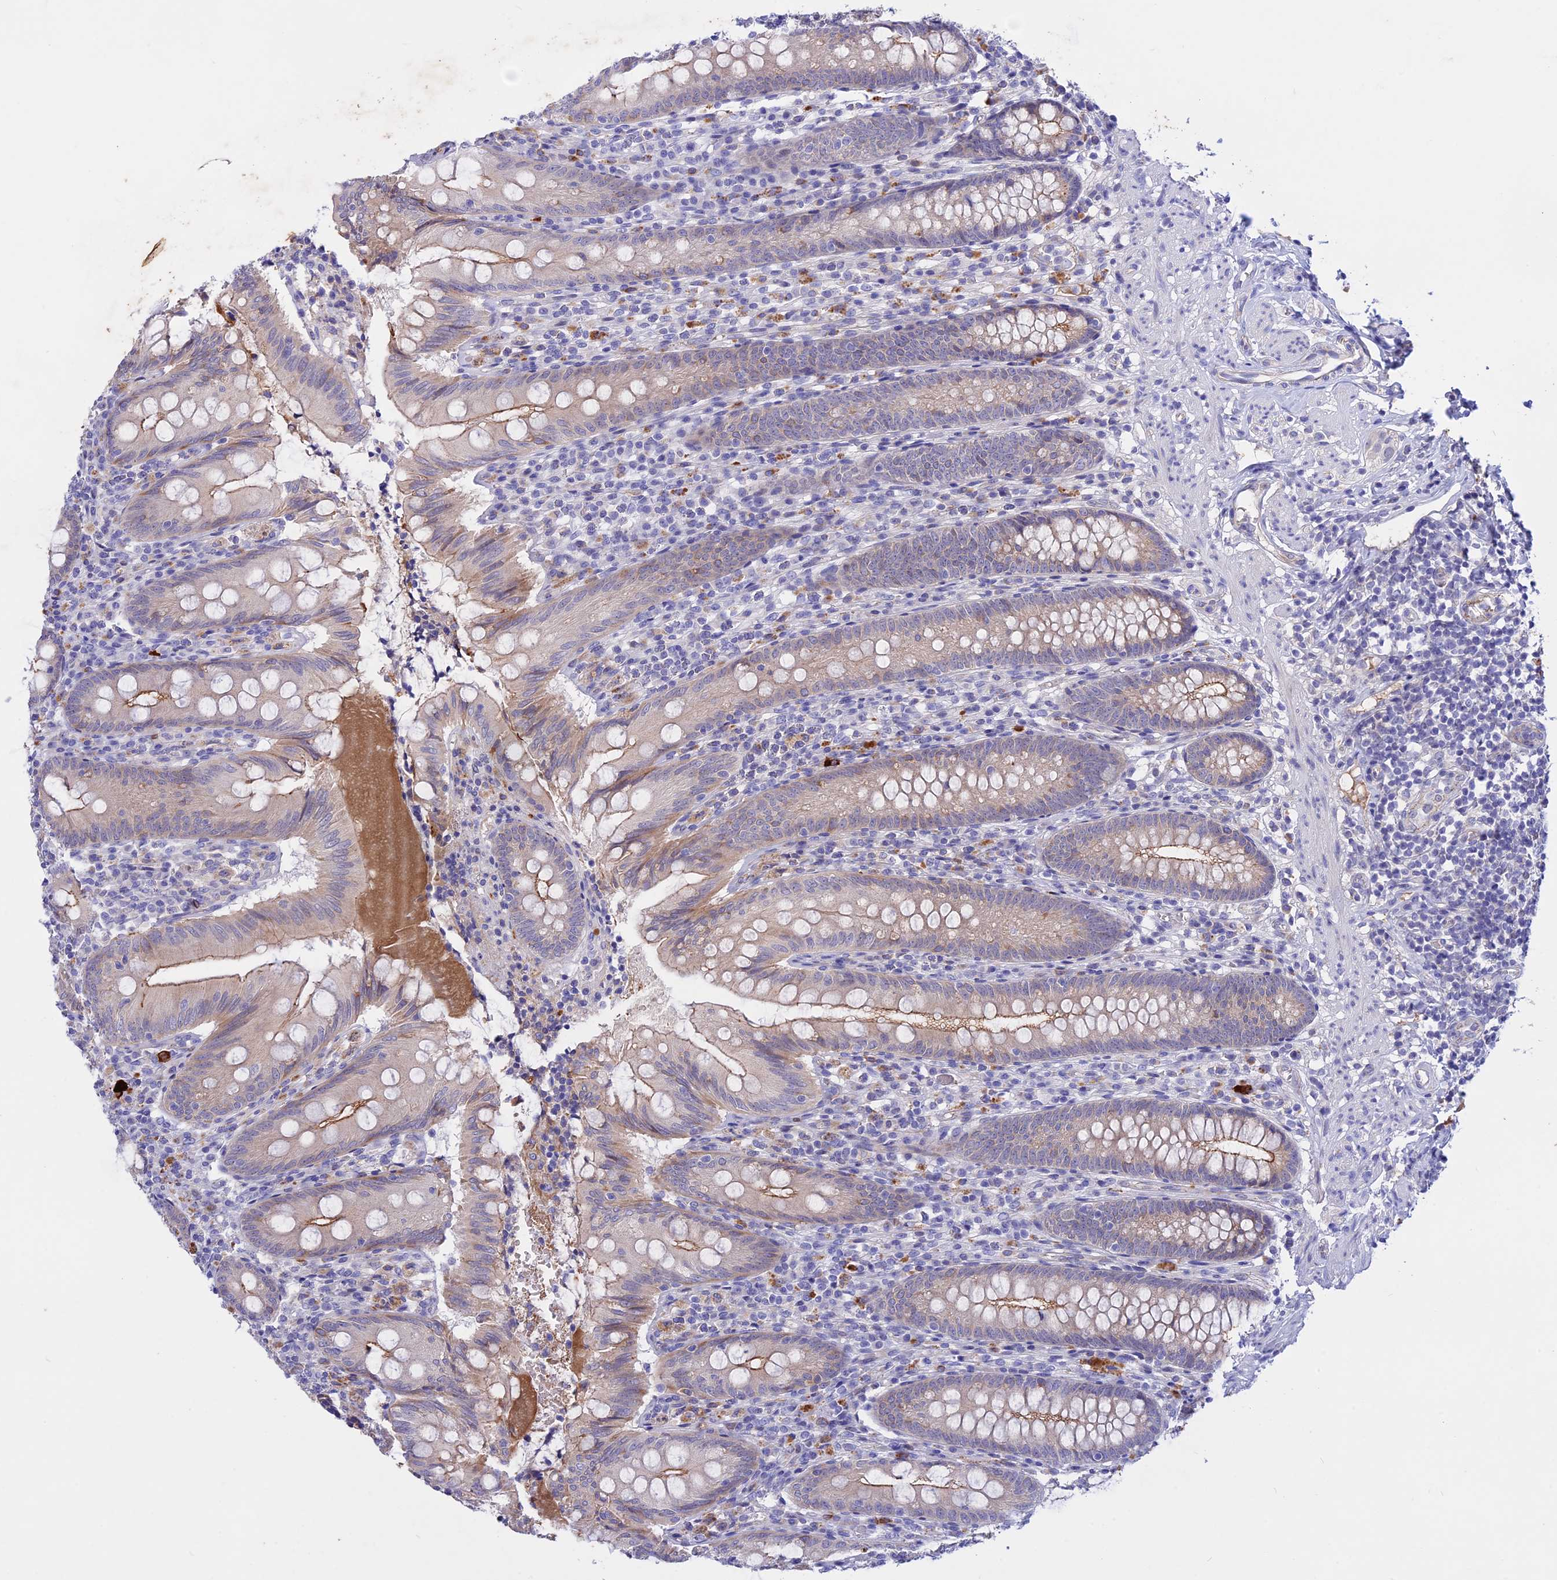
{"staining": {"intensity": "moderate", "quantity": "25%-75%", "location": "cytoplasmic/membranous"}, "tissue": "appendix", "cell_type": "Glandular cells", "image_type": "normal", "snomed": [{"axis": "morphology", "description": "Normal tissue, NOS"}, {"axis": "topography", "description": "Appendix"}], "caption": "Glandular cells exhibit moderate cytoplasmic/membranous positivity in about 25%-75% of cells in benign appendix. Ihc stains the protein of interest in brown and the nuclei are stained blue.", "gene": "GK5", "patient": {"sex": "male", "age": 55}}